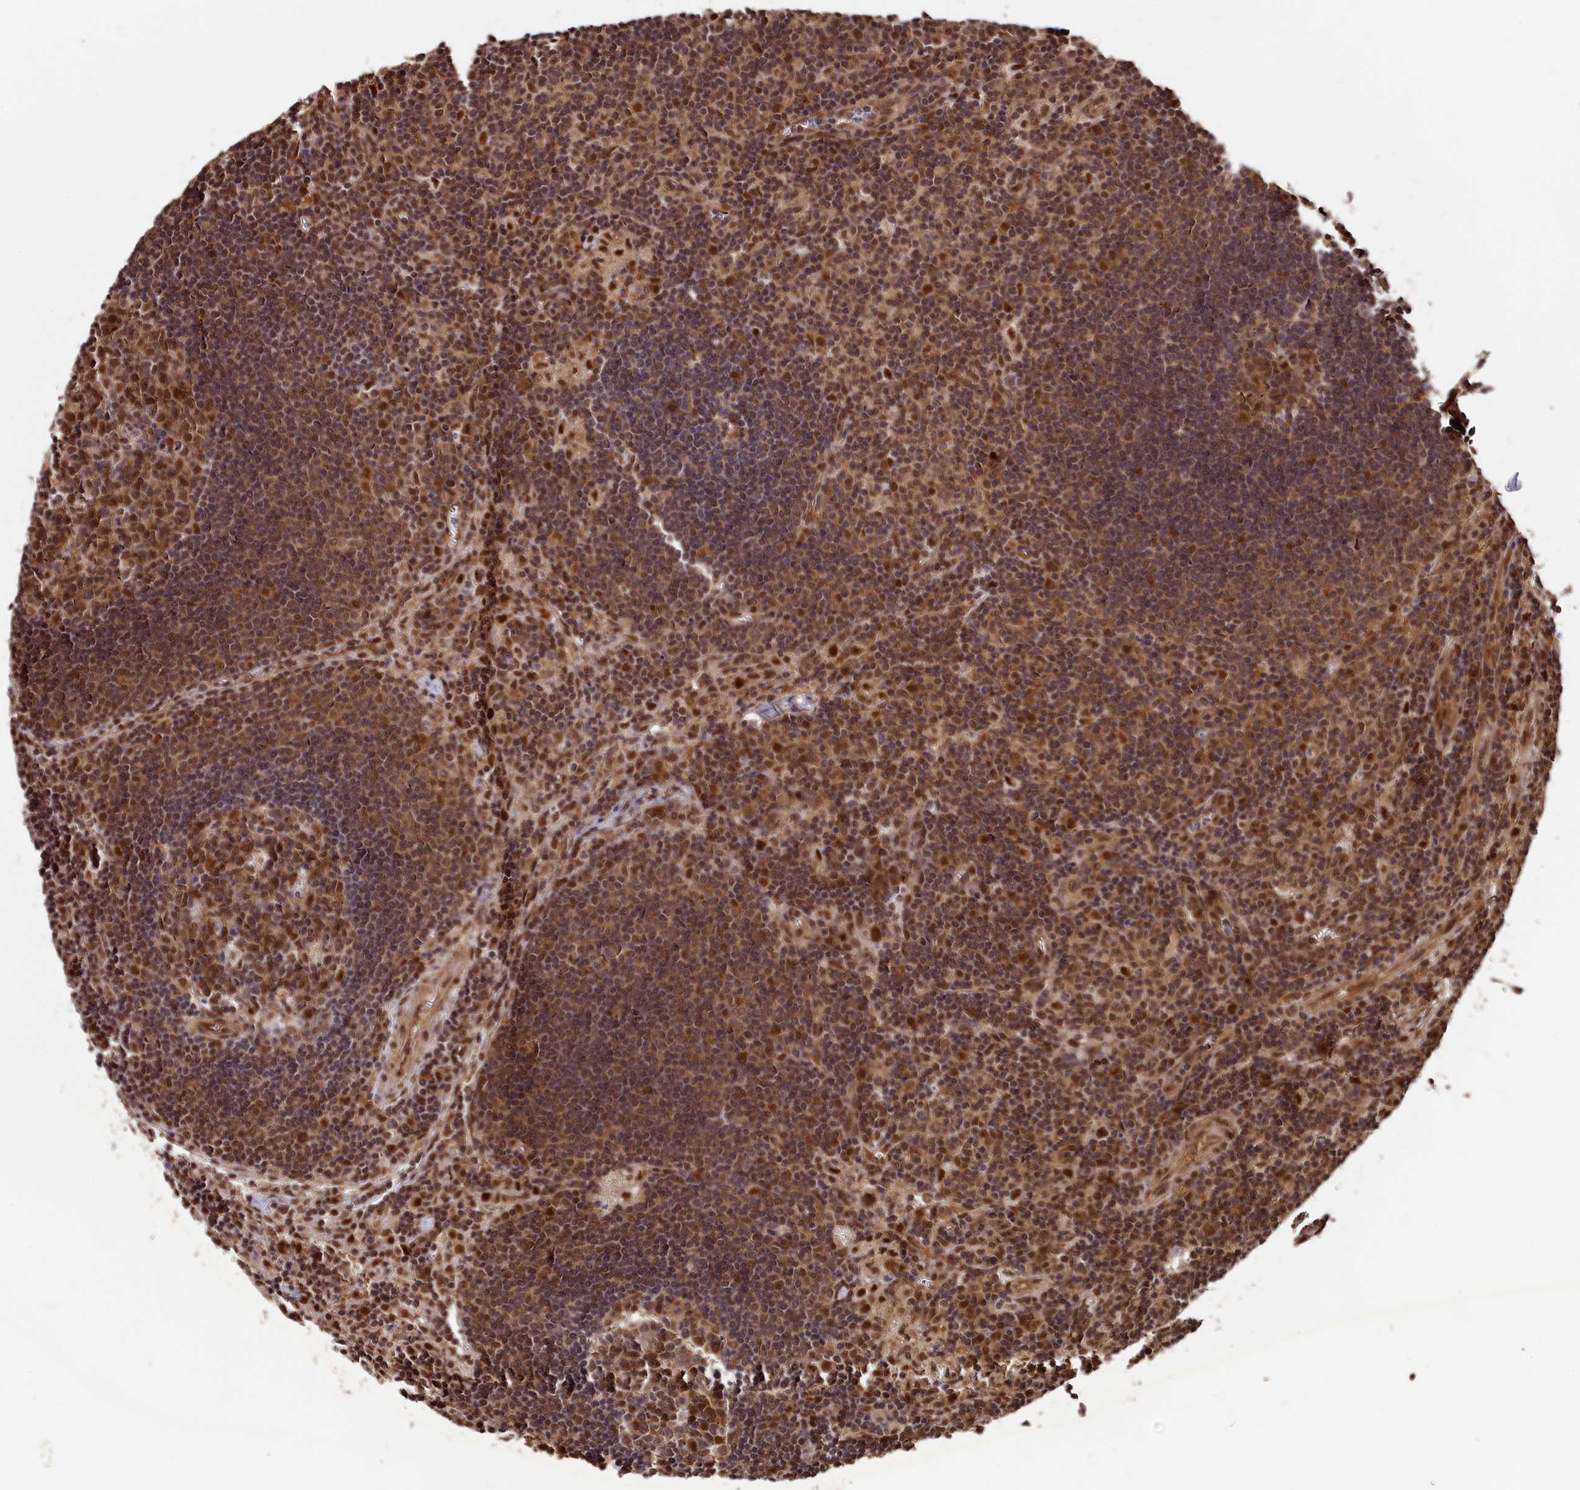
{"staining": {"intensity": "moderate", "quantity": ">75%", "location": "nuclear"}, "tissue": "lymph node", "cell_type": "Germinal center cells", "image_type": "normal", "snomed": [{"axis": "morphology", "description": "Normal tissue, NOS"}, {"axis": "topography", "description": "Lymph node"}], "caption": "IHC of benign human lymph node shows medium levels of moderate nuclear expression in approximately >75% of germinal center cells. Using DAB (brown) and hematoxylin (blue) stains, captured at high magnification using brightfield microscopy.", "gene": "ADRM1", "patient": {"sex": "male", "age": 58}}